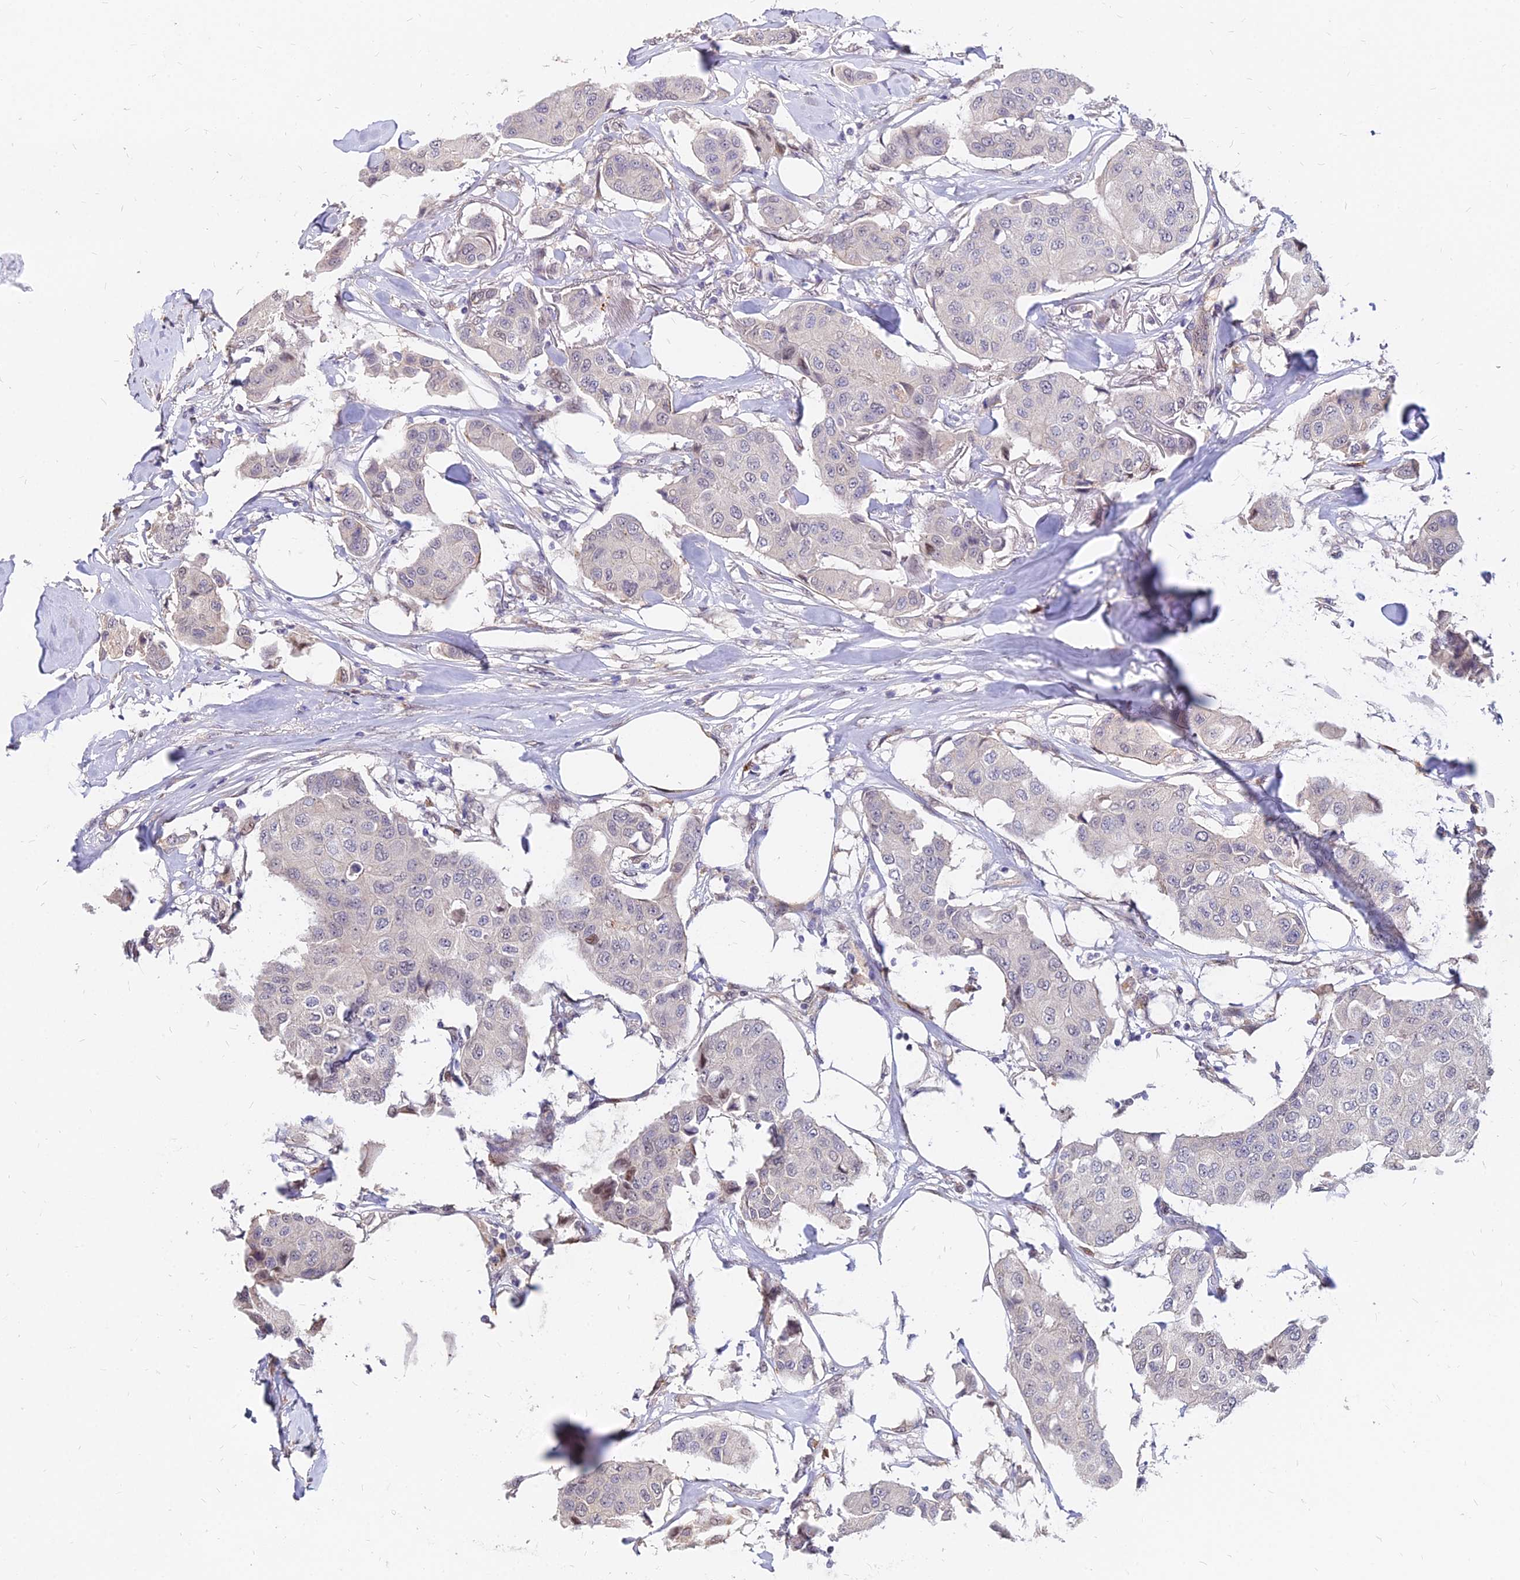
{"staining": {"intensity": "negative", "quantity": "none", "location": "none"}, "tissue": "breast cancer", "cell_type": "Tumor cells", "image_type": "cancer", "snomed": [{"axis": "morphology", "description": "Duct carcinoma"}, {"axis": "topography", "description": "Breast"}], "caption": "Breast cancer stained for a protein using immunohistochemistry (IHC) reveals no positivity tumor cells.", "gene": "C11orf68", "patient": {"sex": "female", "age": 80}}